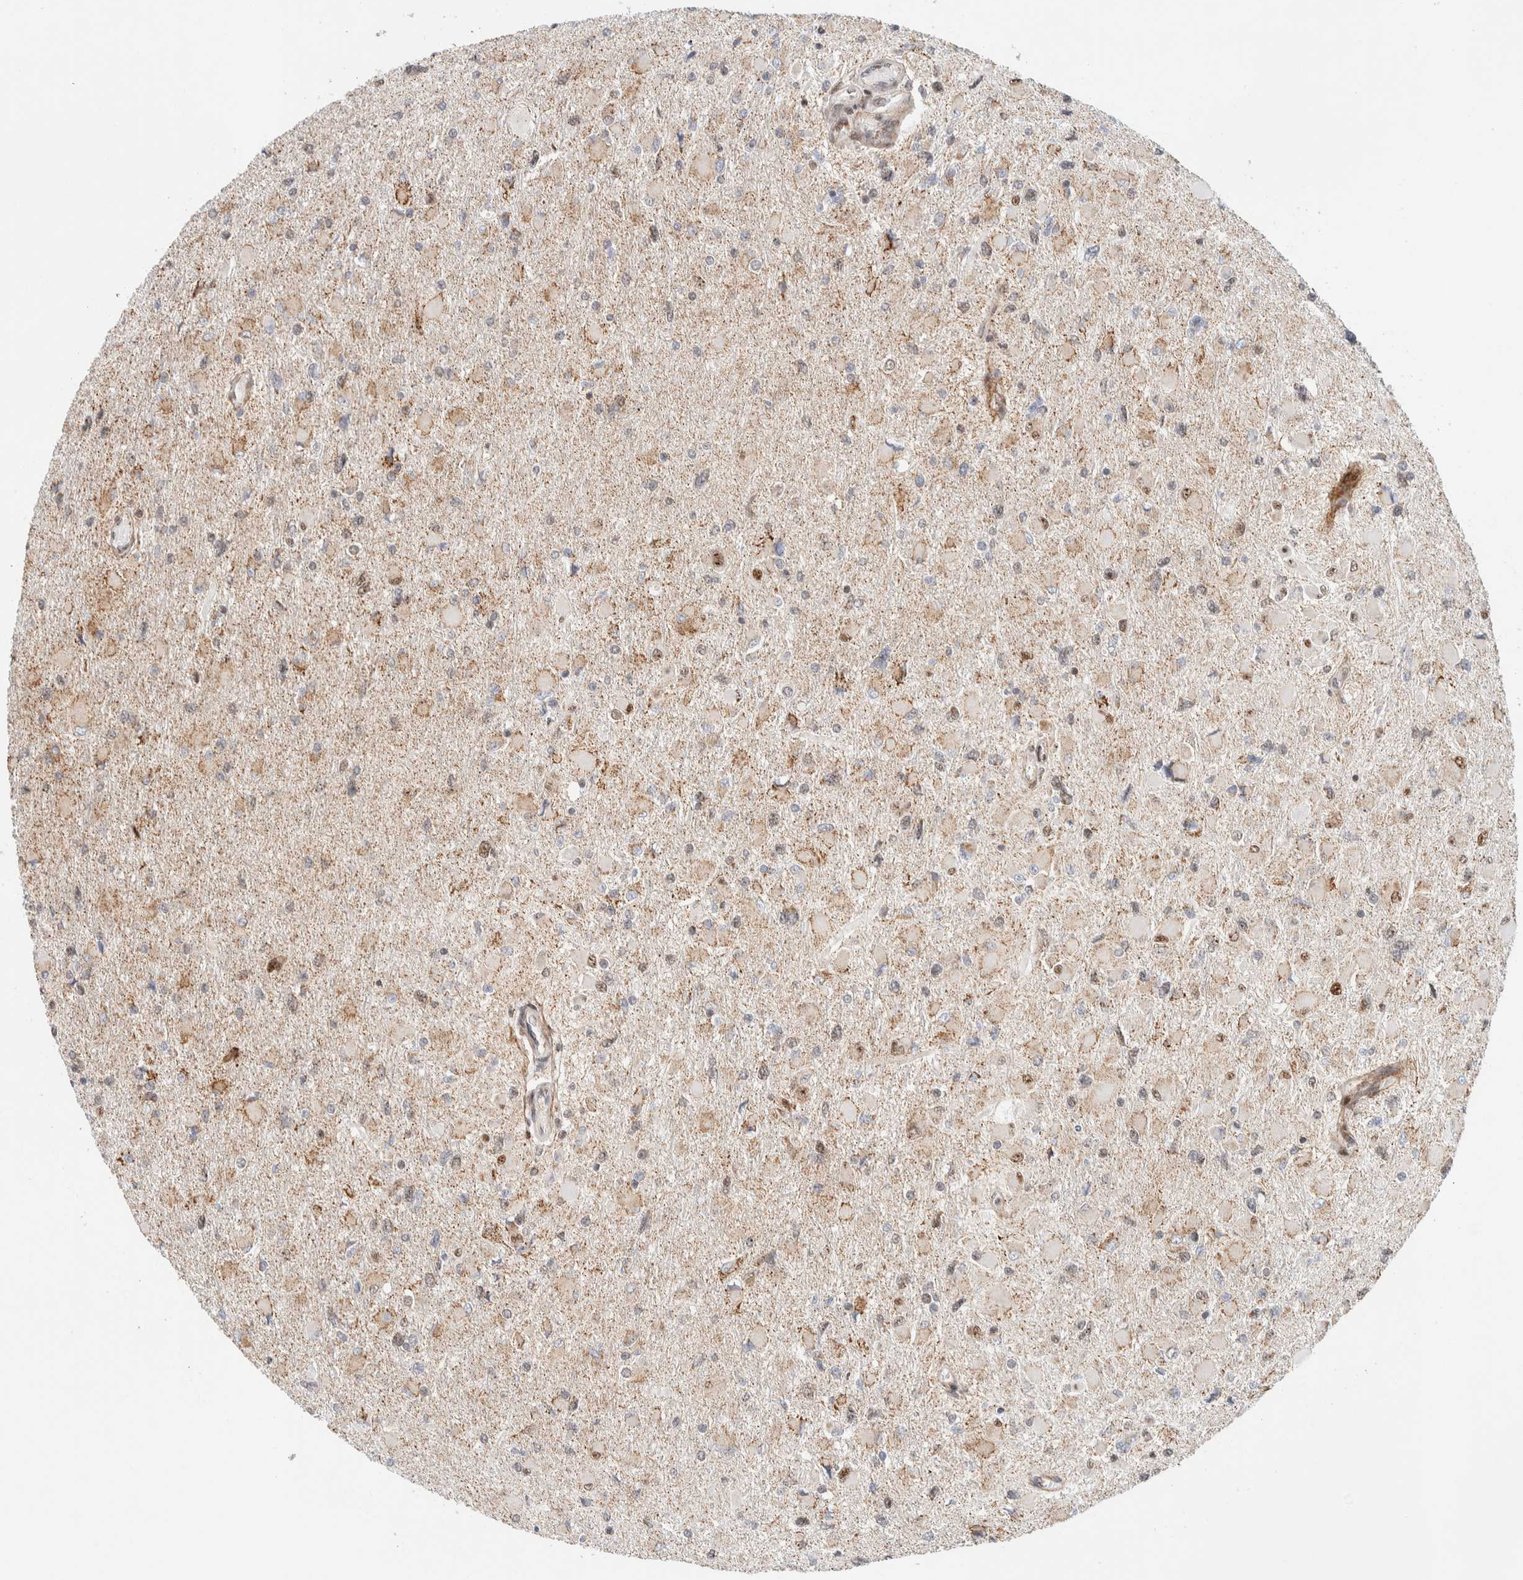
{"staining": {"intensity": "moderate", "quantity": "<25%", "location": "cytoplasmic/membranous"}, "tissue": "glioma", "cell_type": "Tumor cells", "image_type": "cancer", "snomed": [{"axis": "morphology", "description": "Glioma, malignant, High grade"}, {"axis": "topography", "description": "Cerebral cortex"}], "caption": "Human glioma stained for a protein (brown) displays moderate cytoplasmic/membranous positive expression in approximately <25% of tumor cells.", "gene": "TSPAN32", "patient": {"sex": "female", "age": 36}}